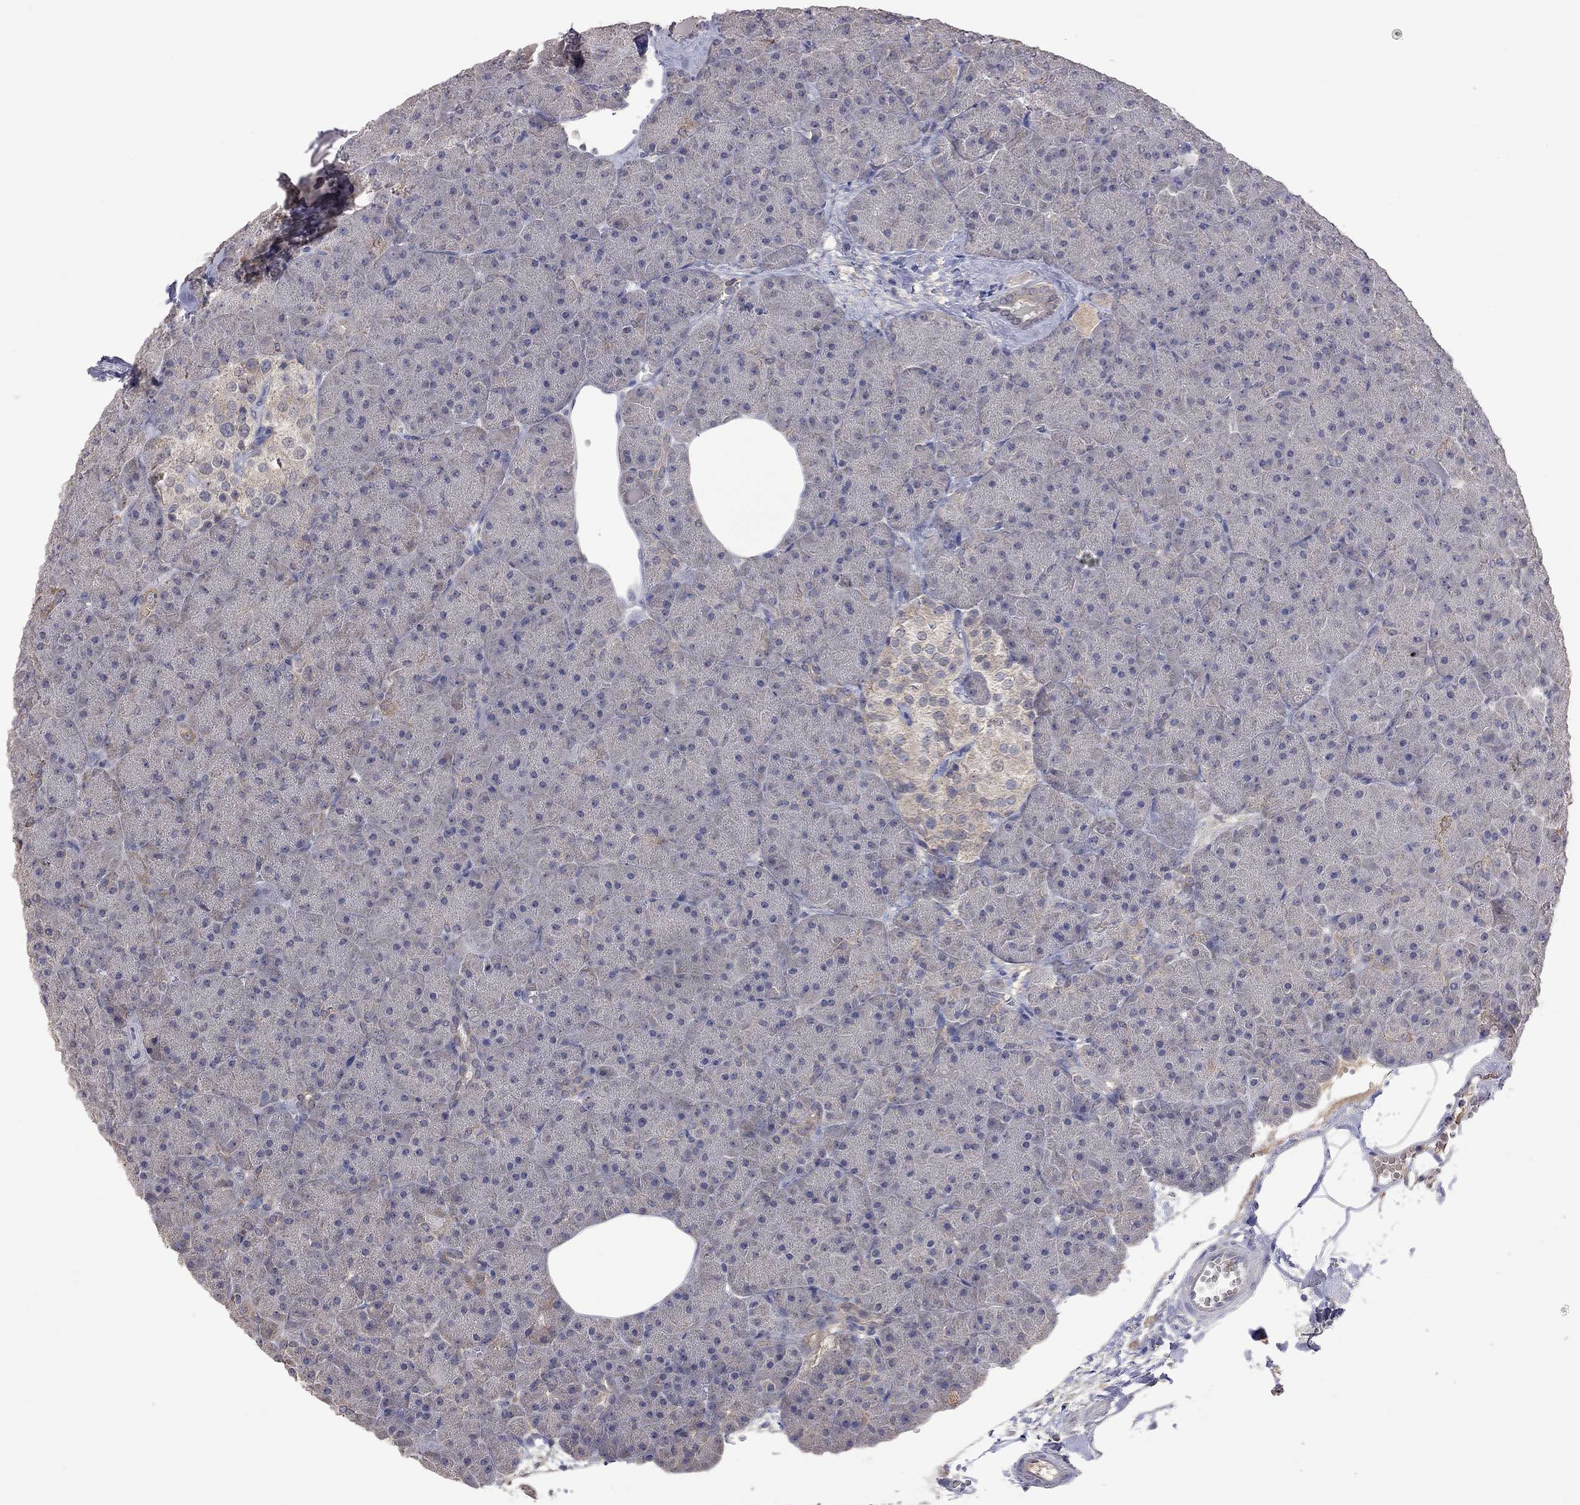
{"staining": {"intensity": "weak", "quantity": "25%-75%", "location": "cytoplasmic/membranous"}, "tissue": "pancreas", "cell_type": "Exocrine glandular cells", "image_type": "normal", "snomed": [{"axis": "morphology", "description": "Normal tissue, NOS"}, {"axis": "topography", "description": "Pancreas"}], "caption": "Immunohistochemistry (IHC) (DAB (3,3'-diaminobenzidine)) staining of normal pancreas demonstrates weak cytoplasmic/membranous protein expression in about 25%-75% of exocrine glandular cells.", "gene": "HTR6", "patient": {"sex": "male", "age": 61}}